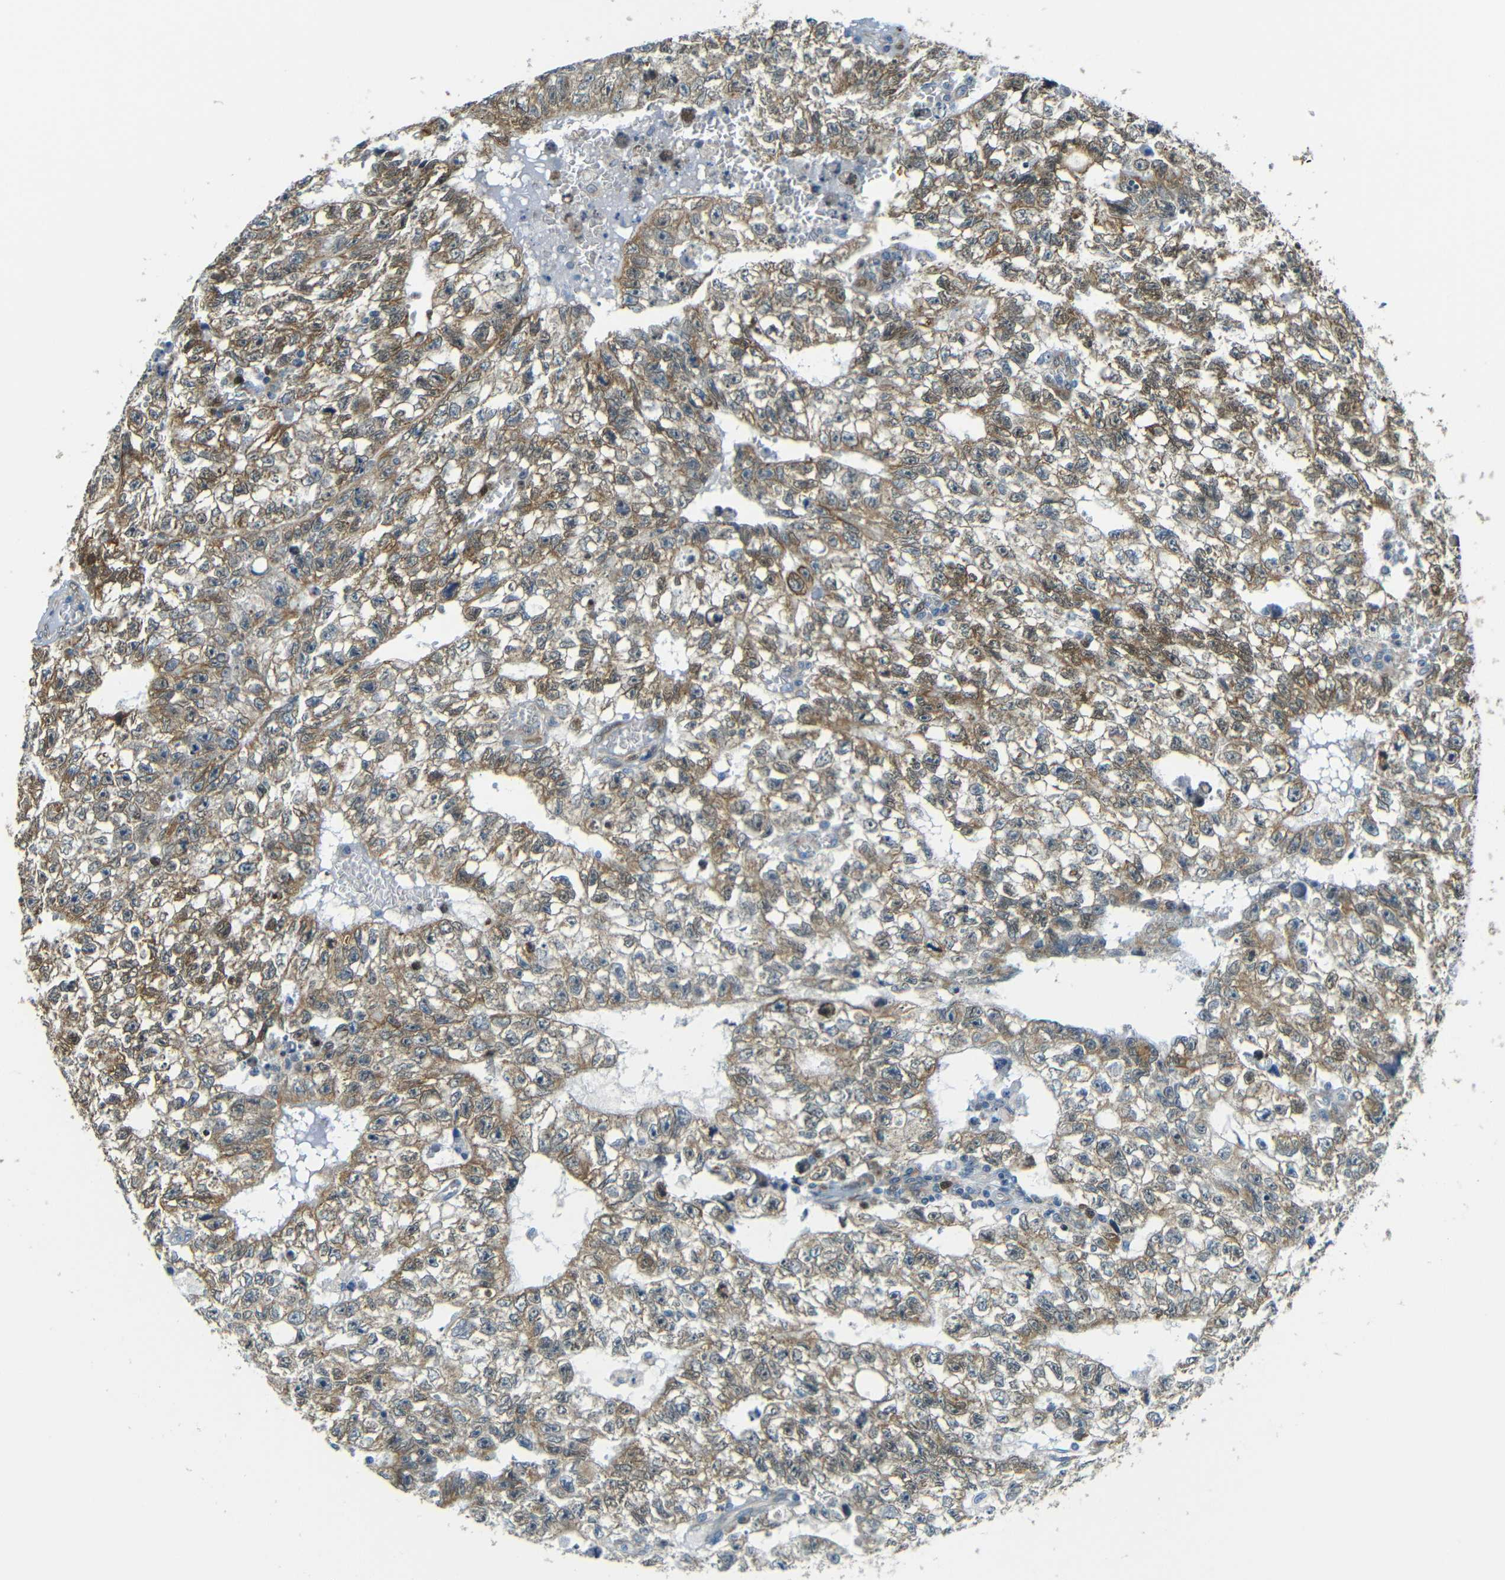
{"staining": {"intensity": "moderate", "quantity": ">75%", "location": "cytoplasmic/membranous"}, "tissue": "testis cancer", "cell_type": "Tumor cells", "image_type": "cancer", "snomed": [{"axis": "morphology", "description": "Seminoma, NOS"}, {"axis": "morphology", "description": "Carcinoma, Embryonal, NOS"}, {"axis": "topography", "description": "Testis"}], "caption": "The immunohistochemical stain labels moderate cytoplasmic/membranous staining in tumor cells of embryonal carcinoma (testis) tissue.", "gene": "VAPB", "patient": {"sex": "male", "age": 38}}